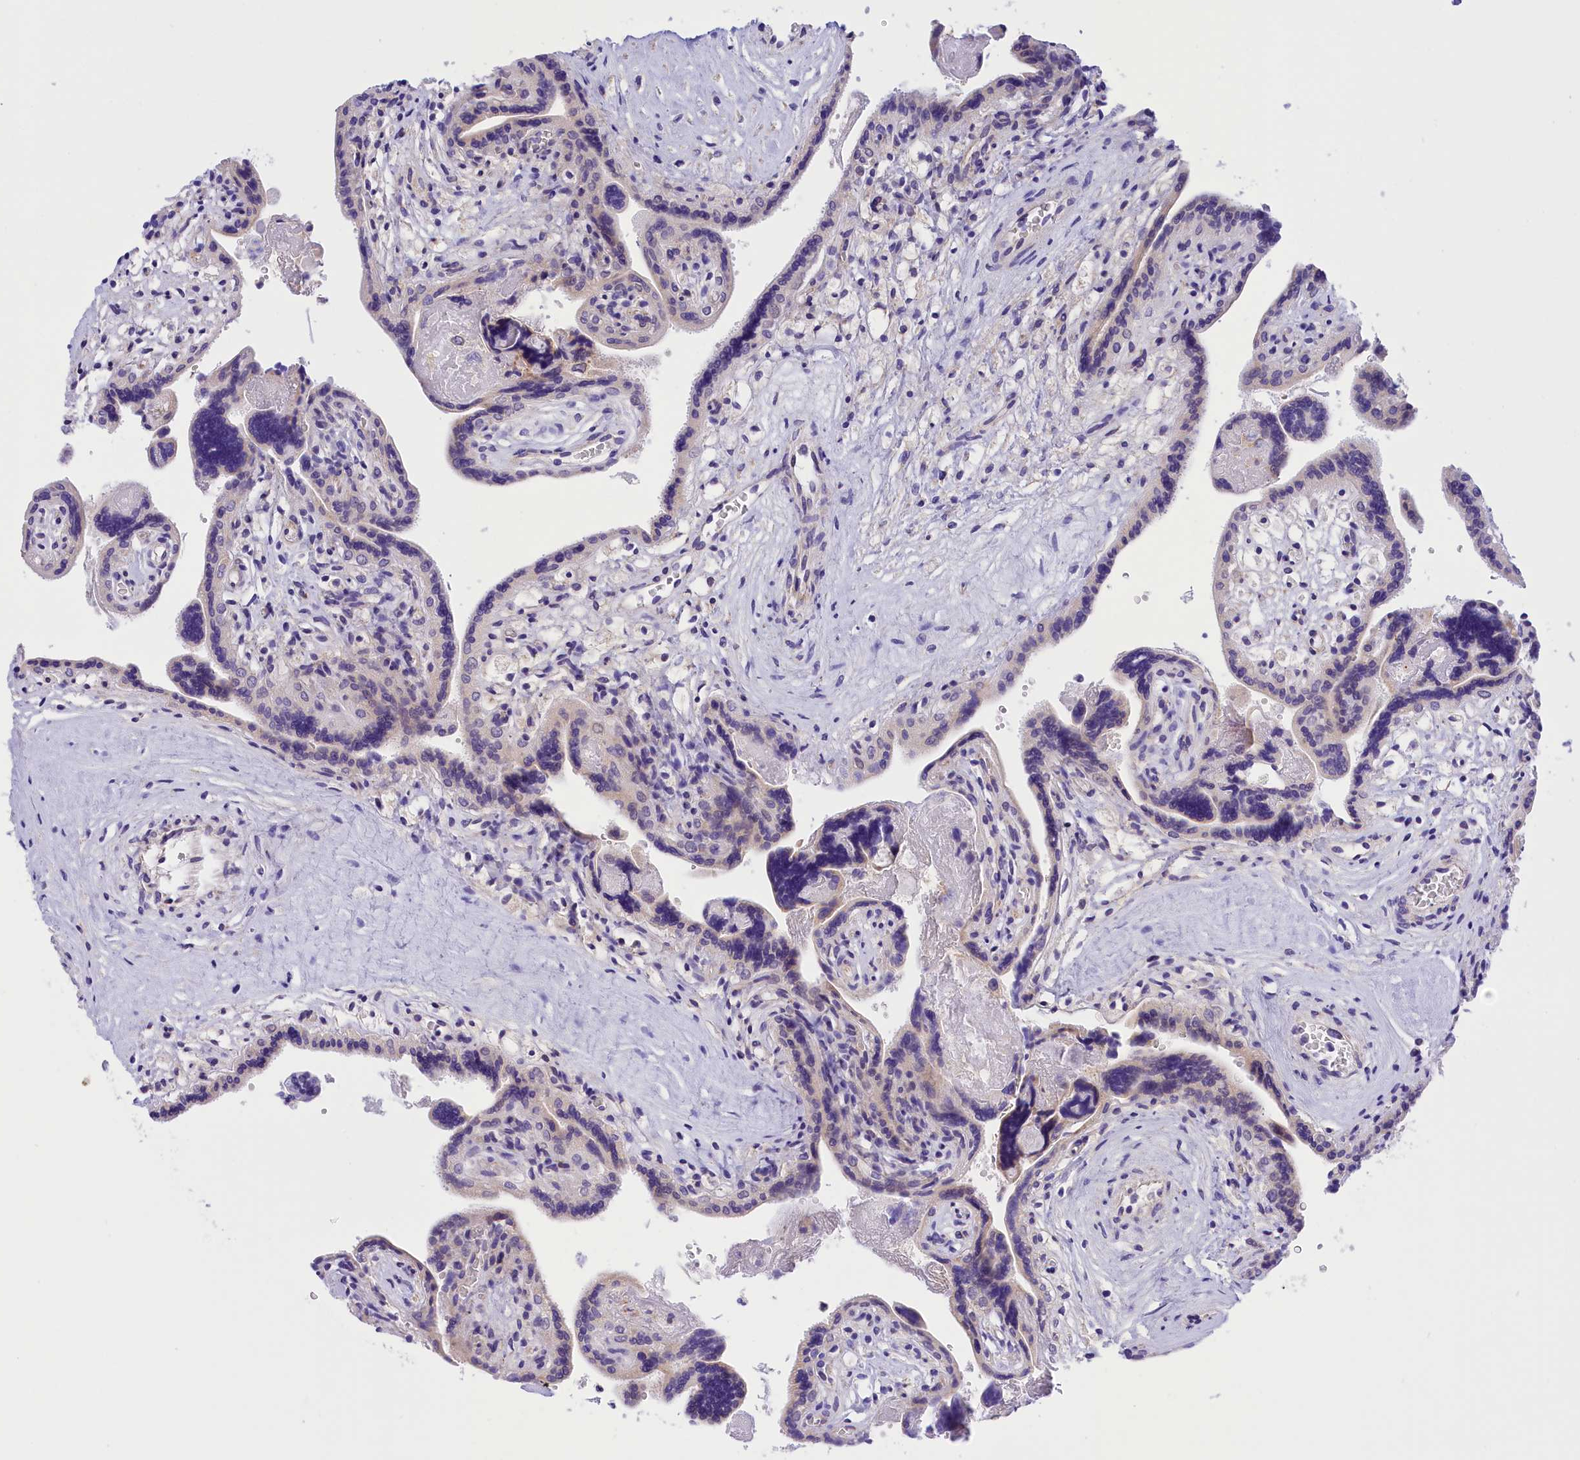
{"staining": {"intensity": "negative", "quantity": "none", "location": "none"}, "tissue": "placenta", "cell_type": "Trophoblastic cells", "image_type": "normal", "snomed": [{"axis": "morphology", "description": "Normal tissue, NOS"}, {"axis": "topography", "description": "Placenta"}], "caption": "The IHC photomicrograph has no significant staining in trophoblastic cells of placenta.", "gene": "COL6A5", "patient": {"sex": "female", "age": 37}}